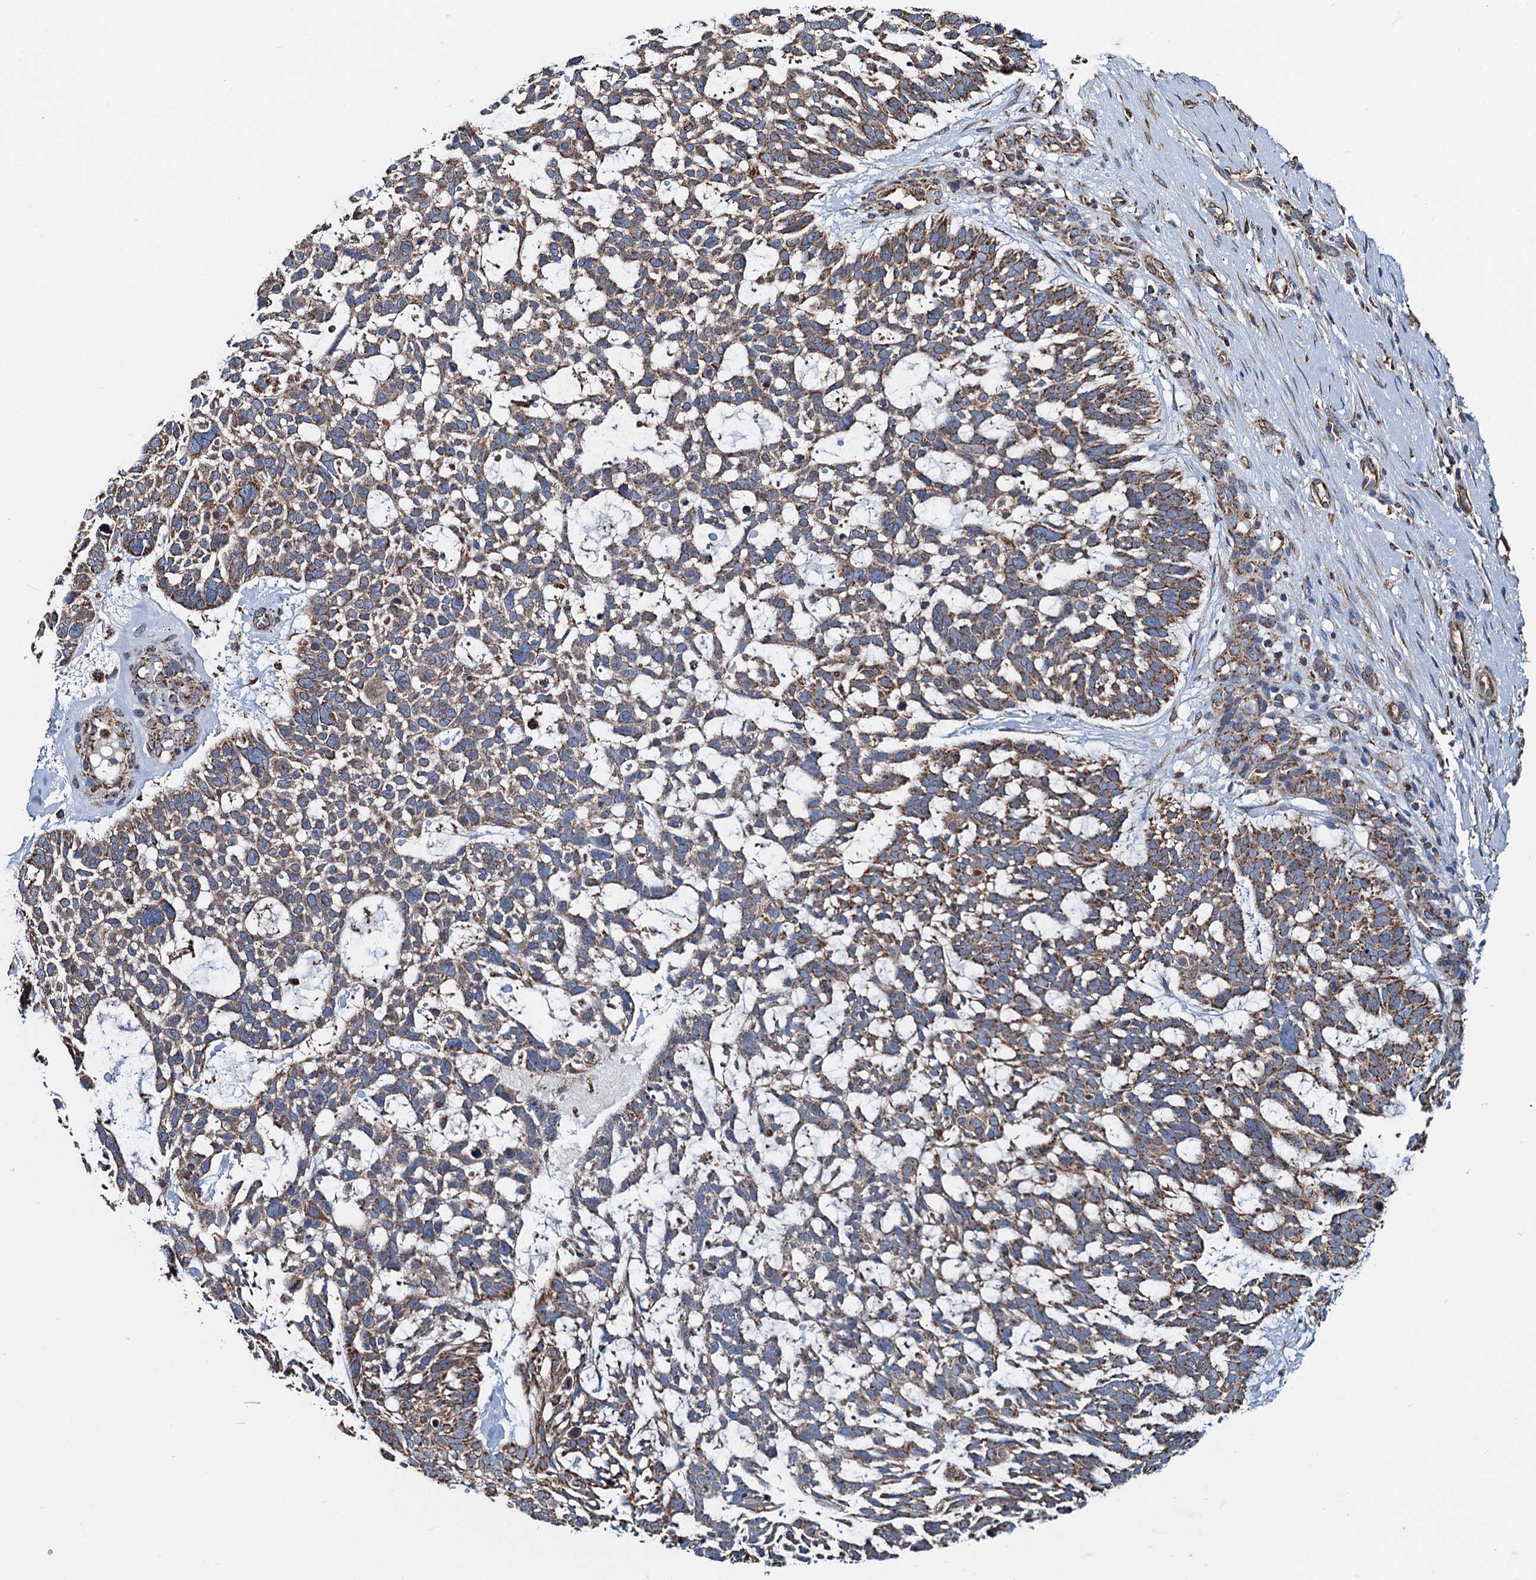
{"staining": {"intensity": "moderate", "quantity": "25%-75%", "location": "cytoplasmic/membranous"}, "tissue": "skin cancer", "cell_type": "Tumor cells", "image_type": "cancer", "snomed": [{"axis": "morphology", "description": "Basal cell carcinoma"}, {"axis": "topography", "description": "Skin"}], "caption": "DAB immunohistochemical staining of skin cancer exhibits moderate cytoplasmic/membranous protein expression in approximately 25%-75% of tumor cells. The protein is shown in brown color, while the nuclei are stained blue.", "gene": "AAGAB", "patient": {"sex": "male", "age": 88}}